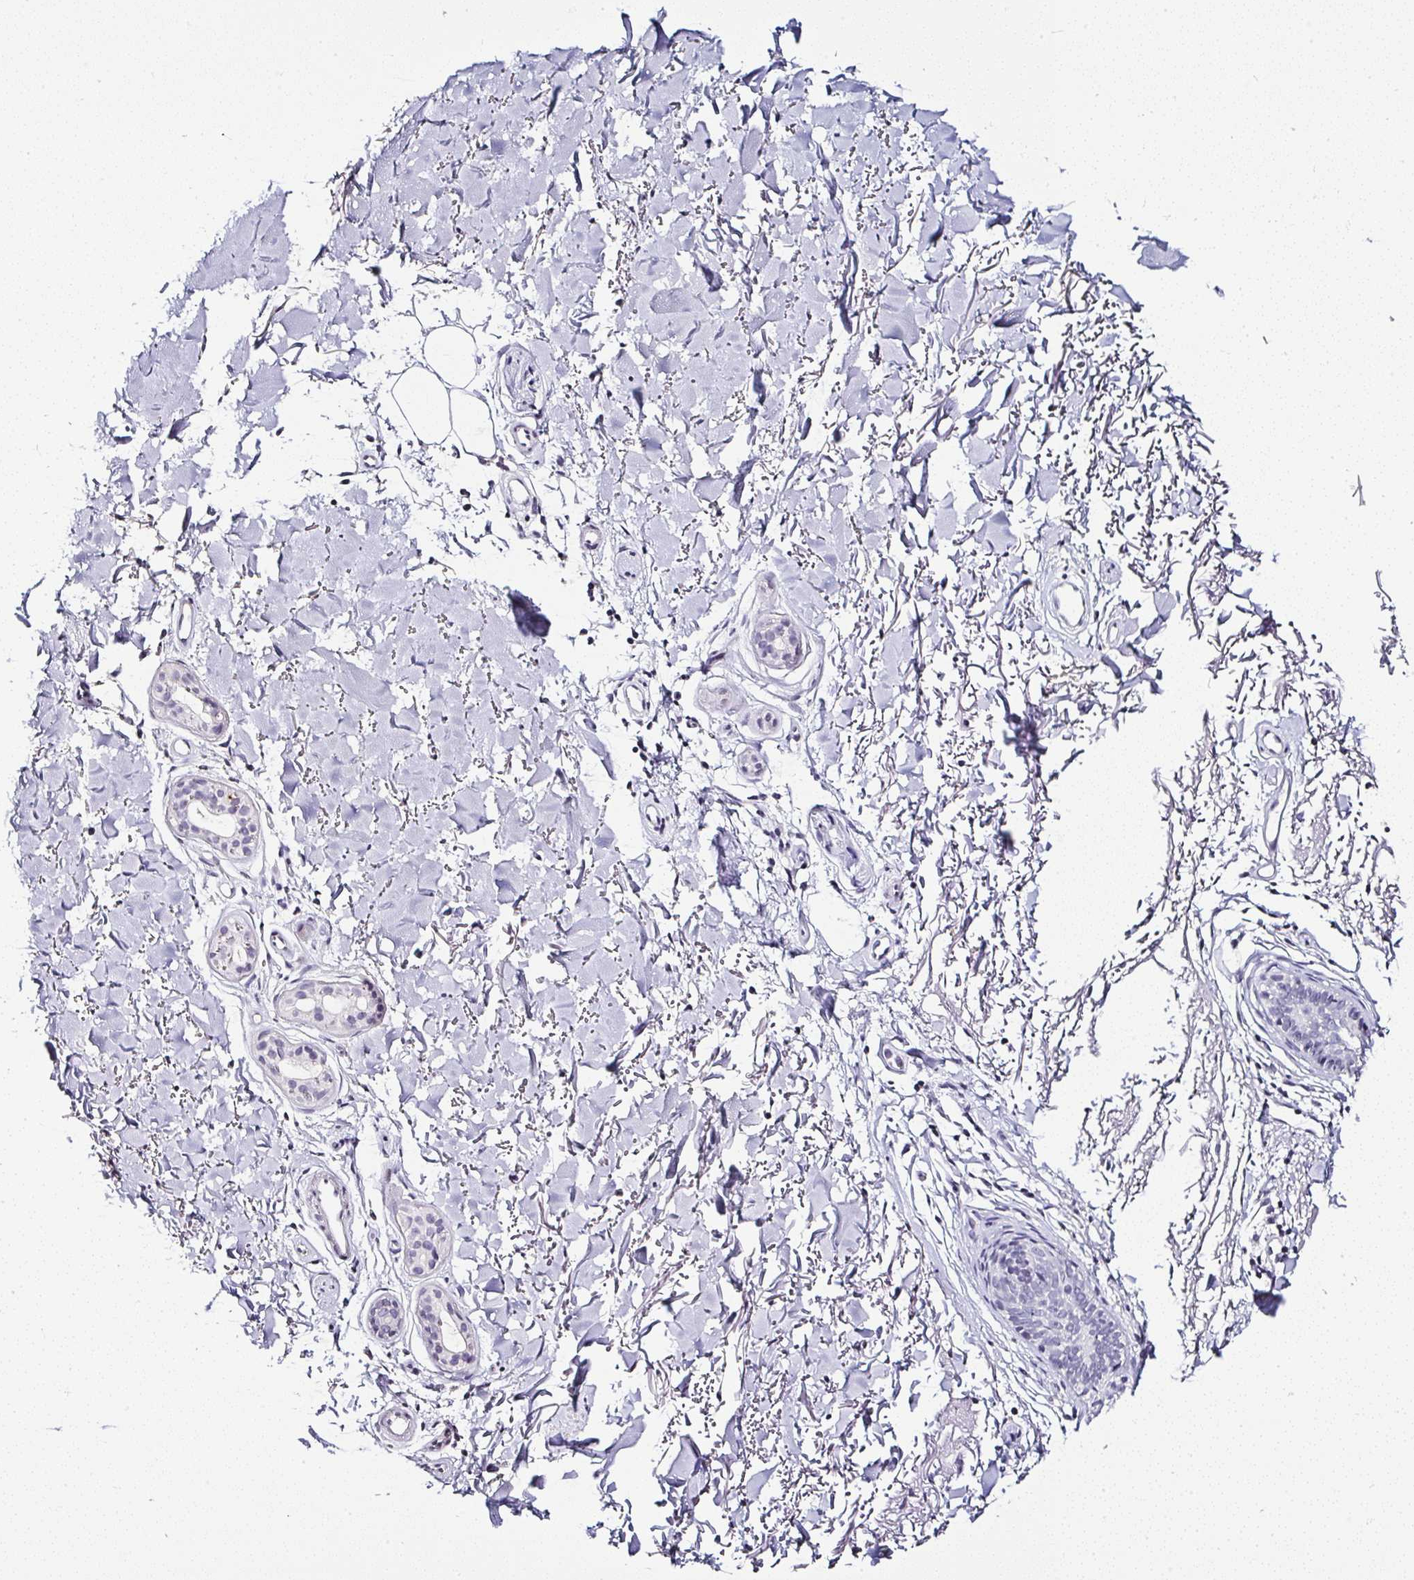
{"staining": {"intensity": "negative", "quantity": "none", "location": "none"}, "tissue": "skin cancer", "cell_type": "Tumor cells", "image_type": "cancer", "snomed": [{"axis": "morphology", "description": "Basal cell carcinoma"}, {"axis": "topography", "description": "Skin"}], "caption": "A high-resolution photomicrograph shows immunohistochemistry (IHC) staining of skin basal cell carcinoma, which exhibits no significant positivity in tumor cells.", "gene": "SERPINB3", "patient": {"sex": "female", "age": 82}}